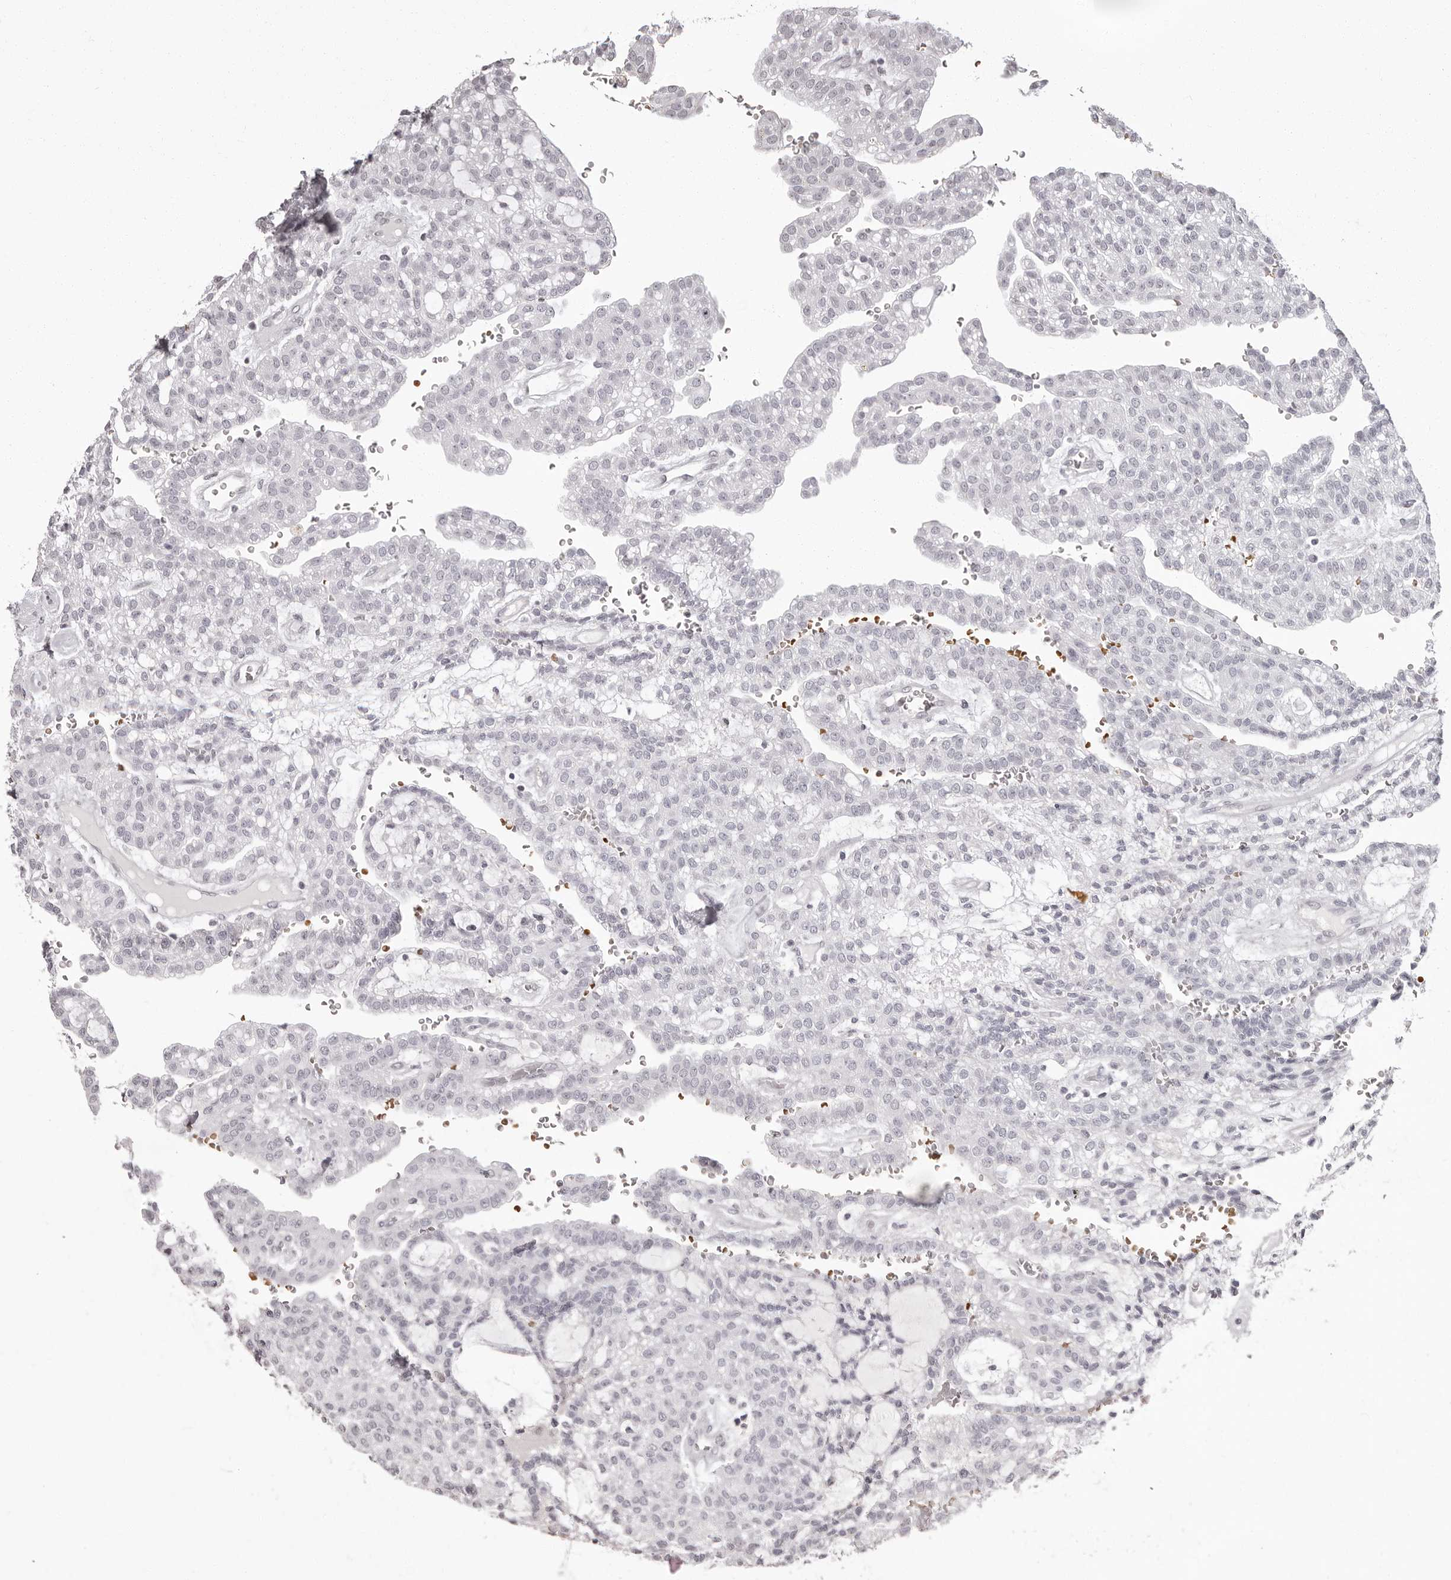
{"staining": {"intensity": "negative", "quantity": "none", "location": "none"}, "tissue": "renal cancer", "cell_type": "Tumor cells", "image_type": "cancer", "snomed": [{"axis": "morphology", "description": "Adenocarcinoma, NOS"}, {"axis": "topography", "description": "Kidney"}], "caption": "IHC of human adenocarcinoma (renal) shows no expression in tumor cells.", "gene": "C8orf74", "patient": {"sex": "male", "age": 63}}